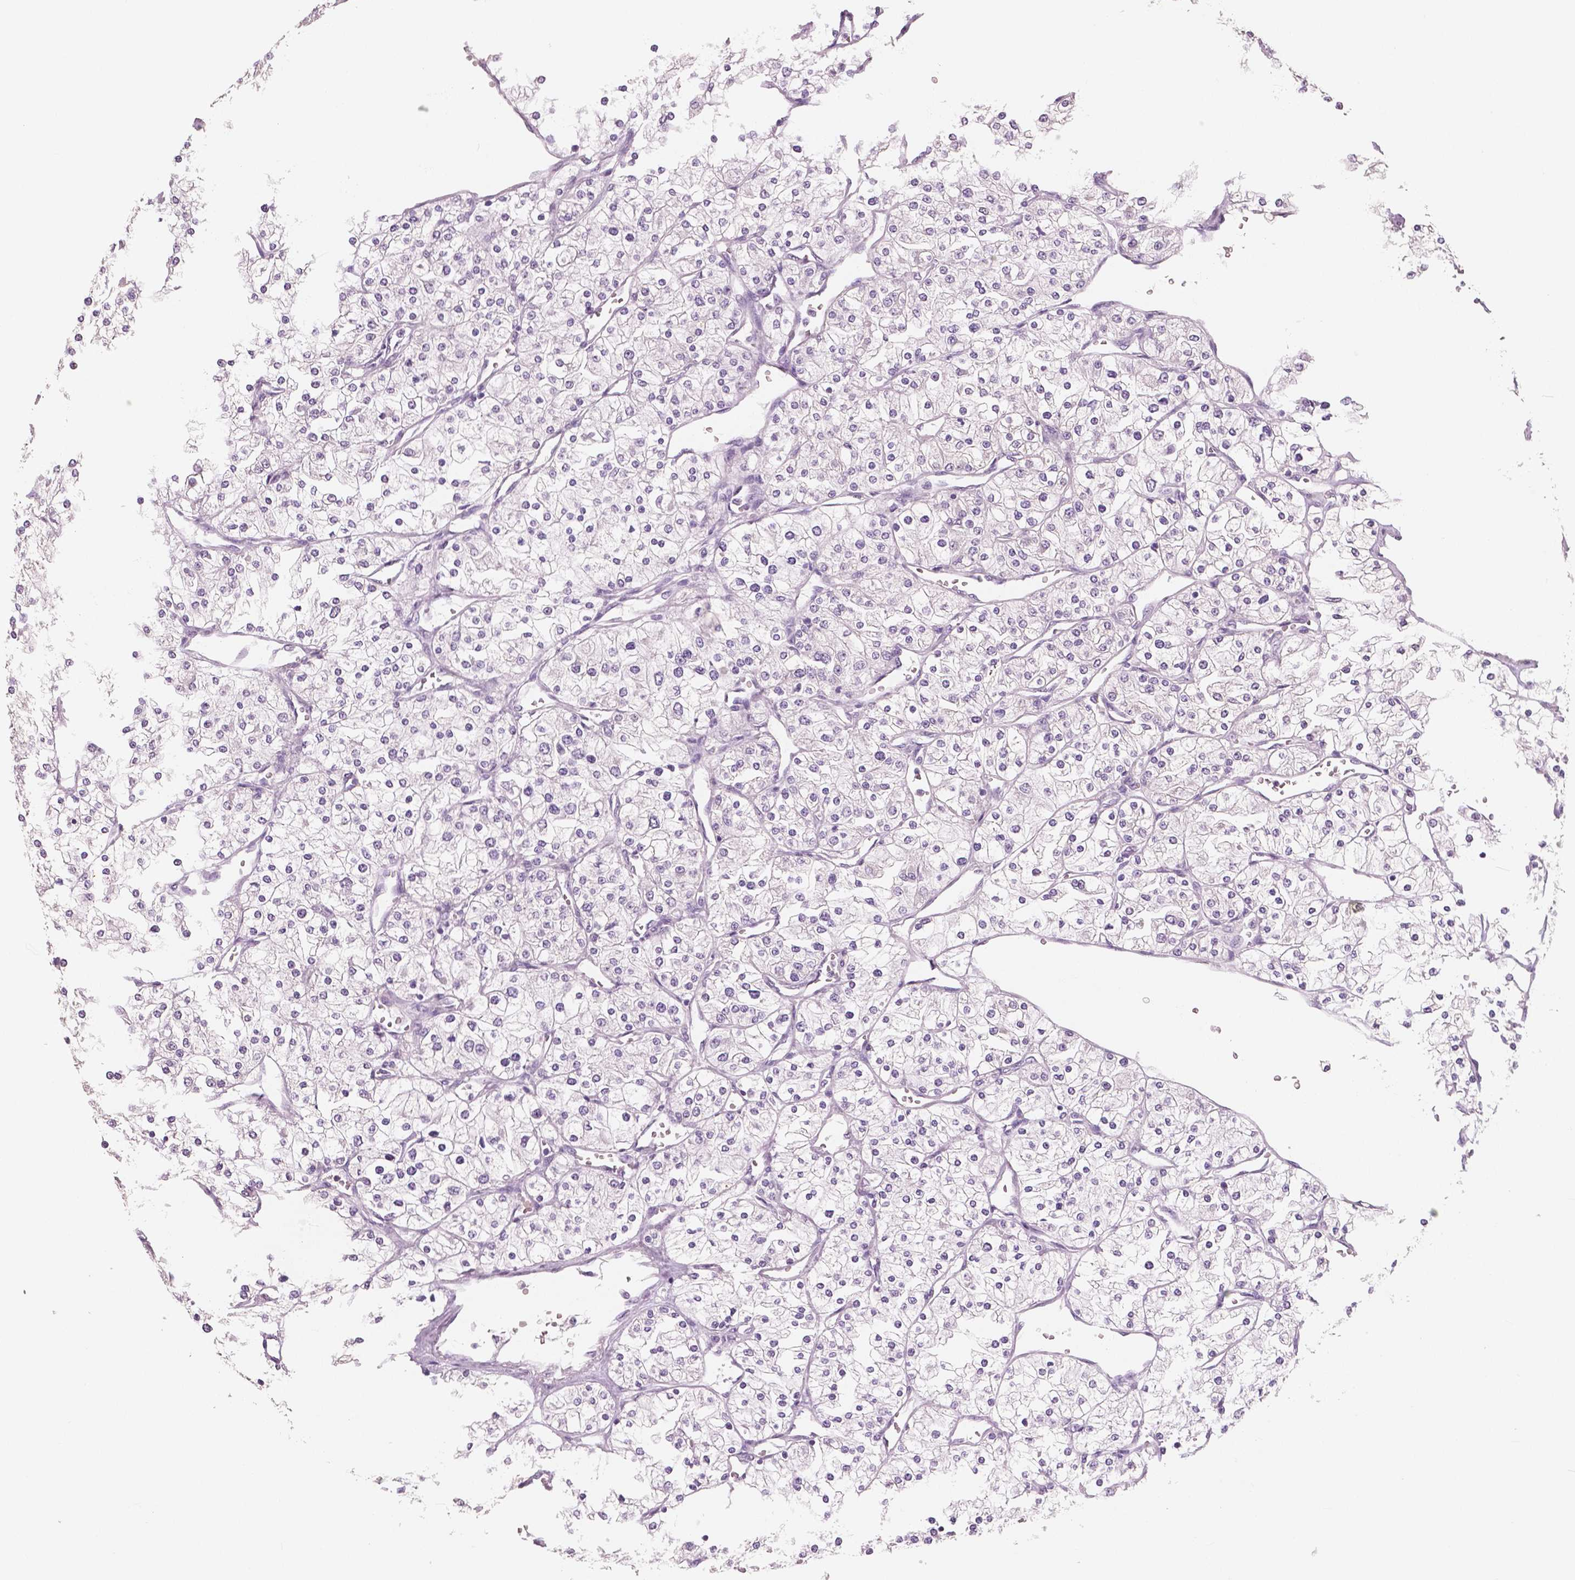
{"staining": {"intensity": "negative", "quantity": "none", "location": "none"}, "tissue": "renal cancer", "cell_type": "Tumor cells", "image_type": "cancer", "snomed": [{"axis": "morphology", "description": "Adenocarcinoma, NOS"}, {"axis": "topography", "description": "Kidney"}], "caption": "Immunohistochemistry histopathology image of renal adenocarcinoma stained for a protein (brown), which reveals no positivity in tumor cells.", "gene": "NECAB1", "patient": {"sex": "male", "age": 80}}